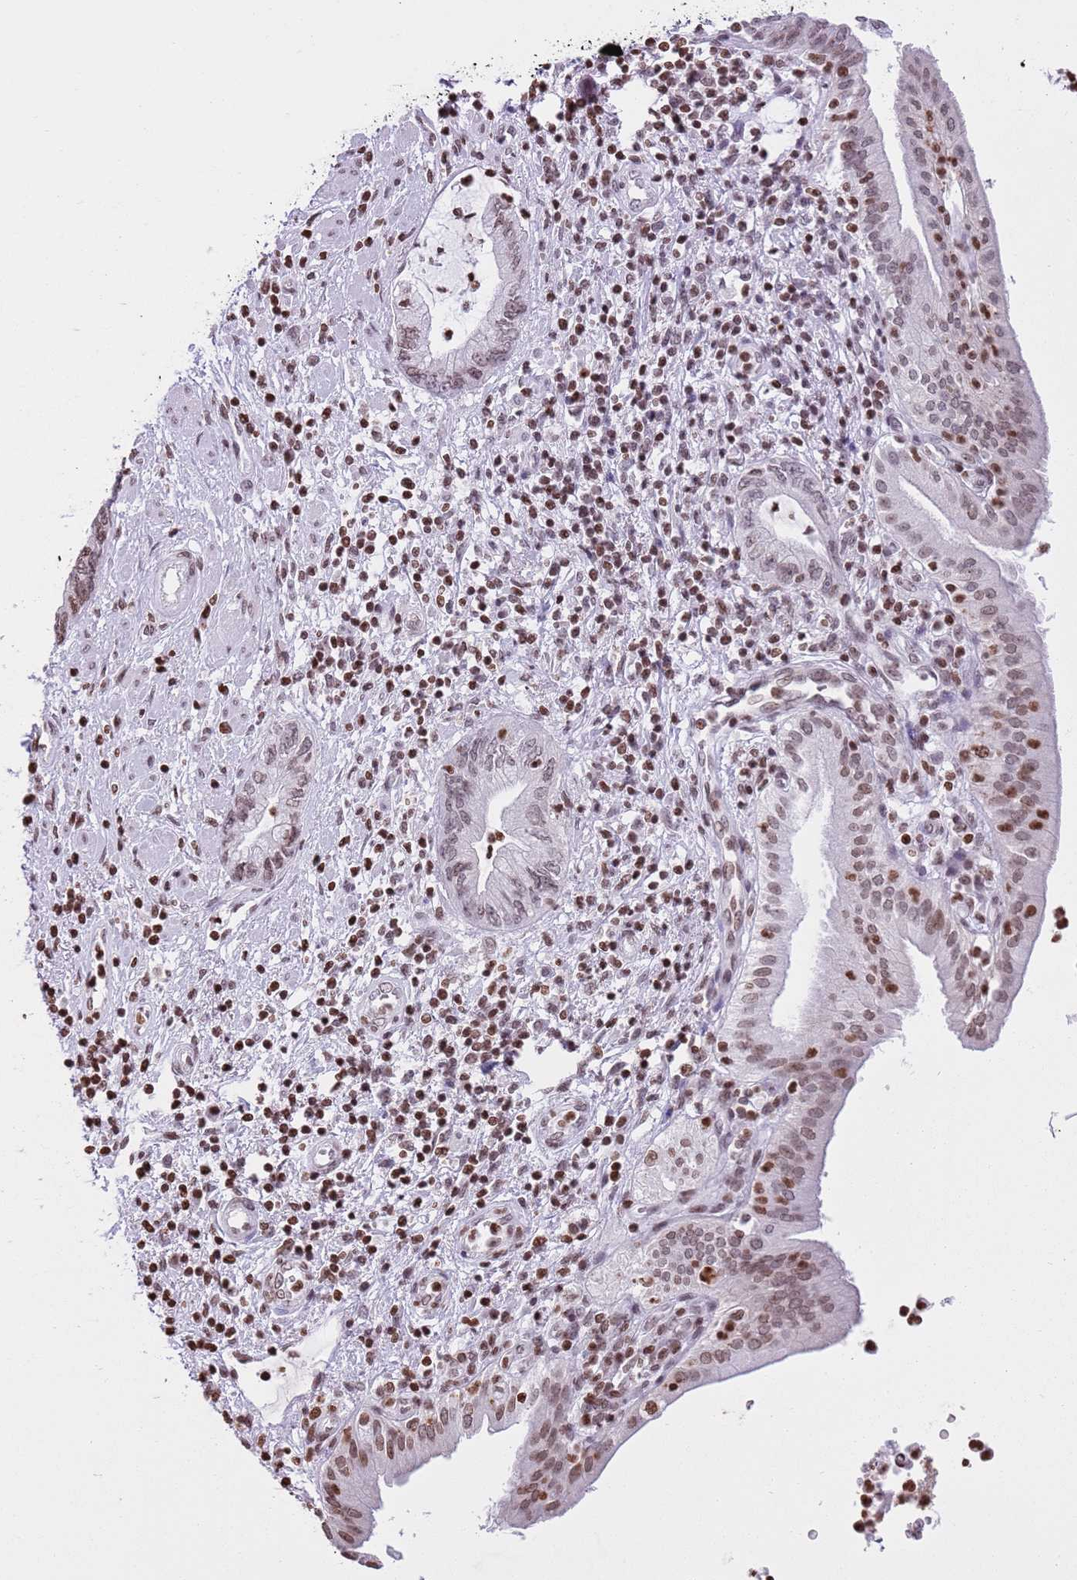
{"staining": {"intensity": "moderate", "quantity": "25%-75%", "location": "nuclear"}, "tissue": "pancreatic cancer", "cell_type": "Tumor cells", "image_type": "cancer", "snomed": [{"axis": "morphology", "description": "Adenocarcinoma, NOS"}, {"axis": "topography", "description": "Pancreas"}], "caption": "A brown stain highlights moderate nuclear staining of a protein in pancreatic cancer tumor cells.", "gene": "KPNA3", "patient": {"sex": "female", "age": 73}}